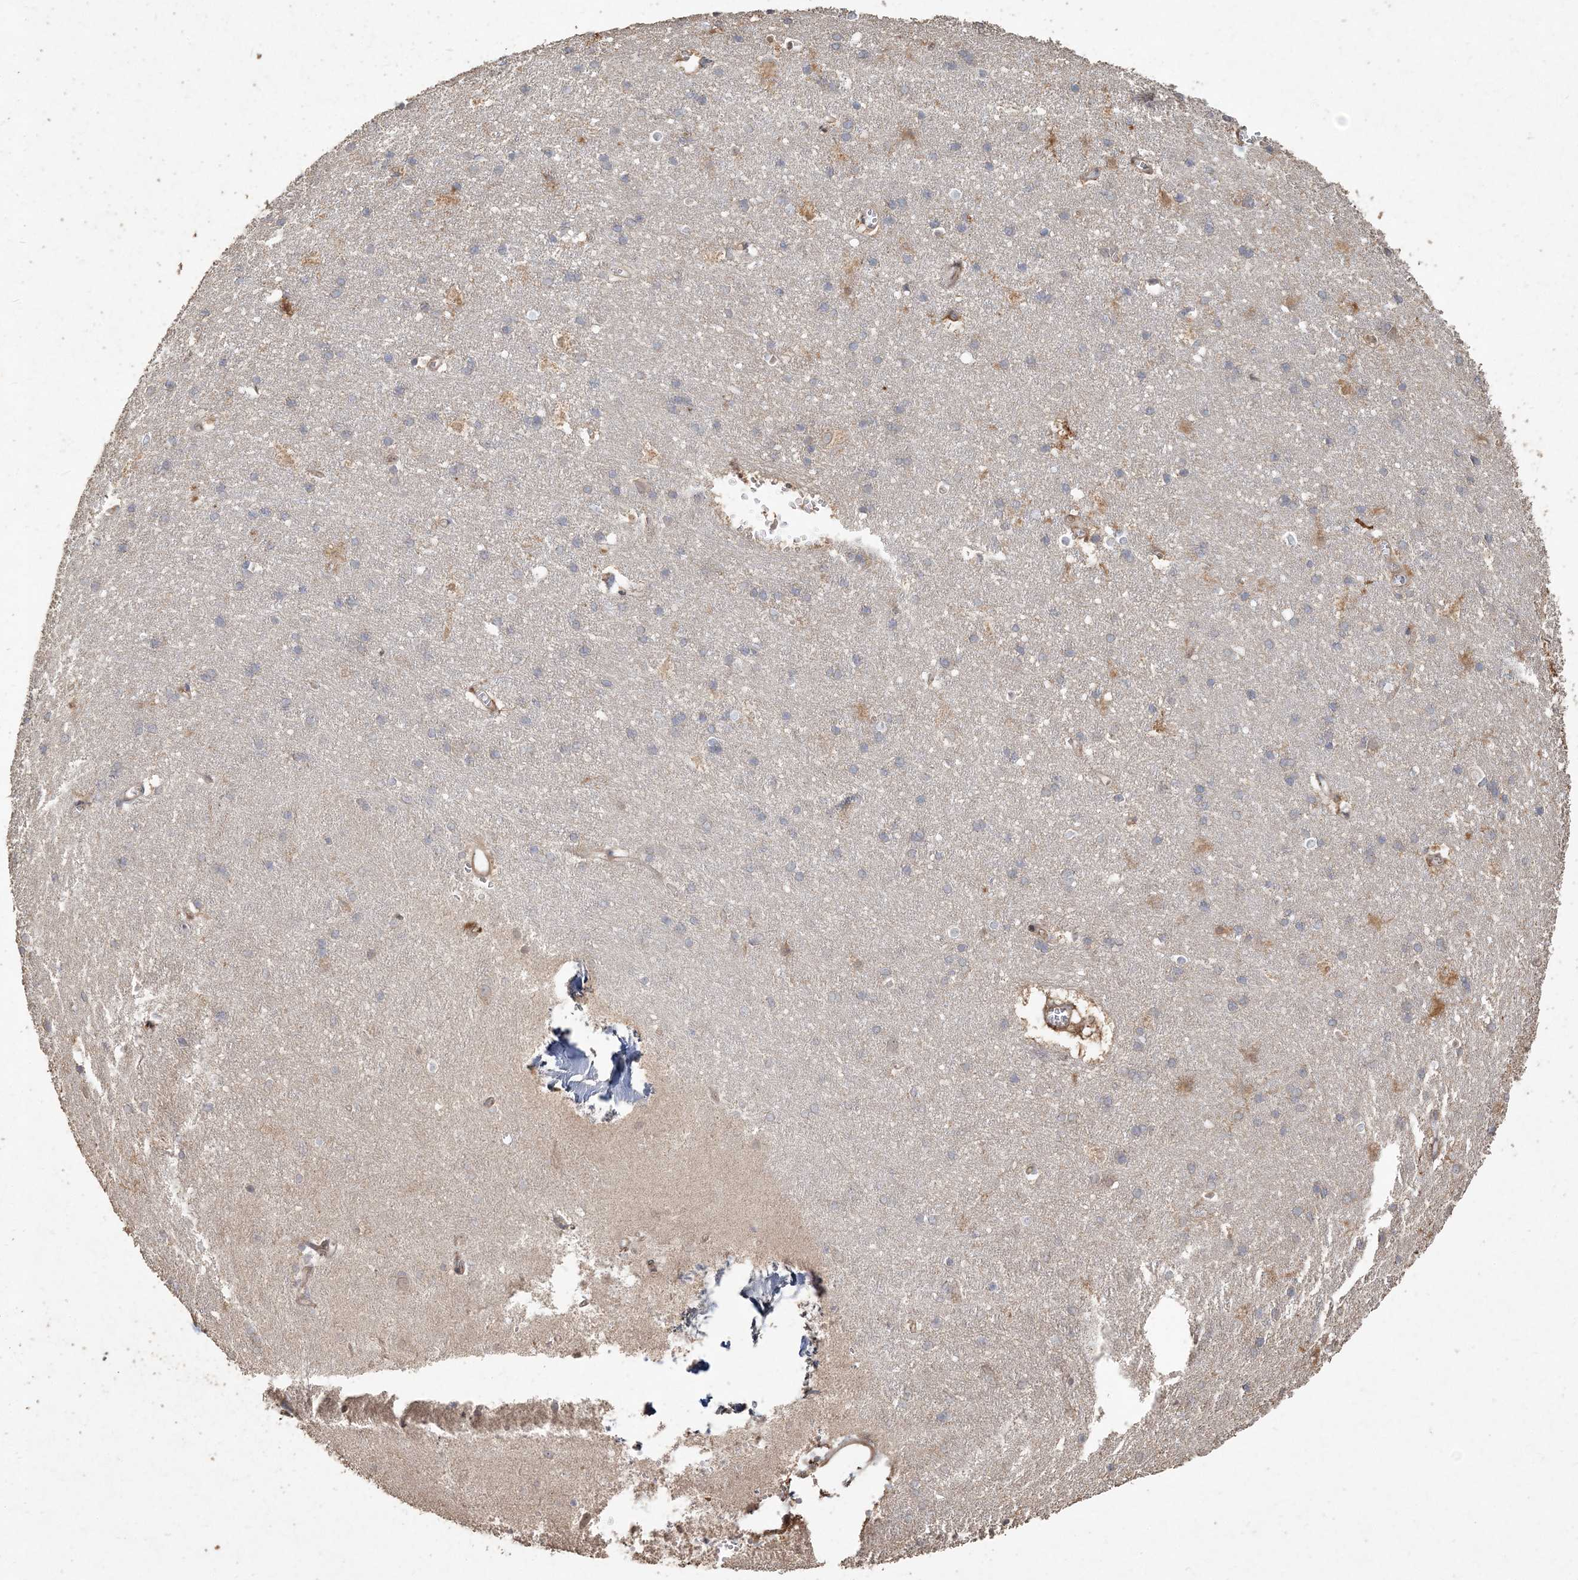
{"staining": {"intensity": "negative", "quantity": "none", "location": "none"}, "tissue": "cerebral cortex", "cell_type": "Endothelial cells", "image_type": "normal", "snomed": [{"axis": "morphology", "description": "Normal tissue, NOS"}, {"axis": "topography", "description": "Cerebral cortex"}], "caption": "This image is of normal cerebral cortex stained with immunohistochemistry to label a protein in brown with the nuclei are counter-stained blue. There is no expression in endothelial cells.", "gene": "RNF145", "patient": {"sex": "male", "age": 54}}